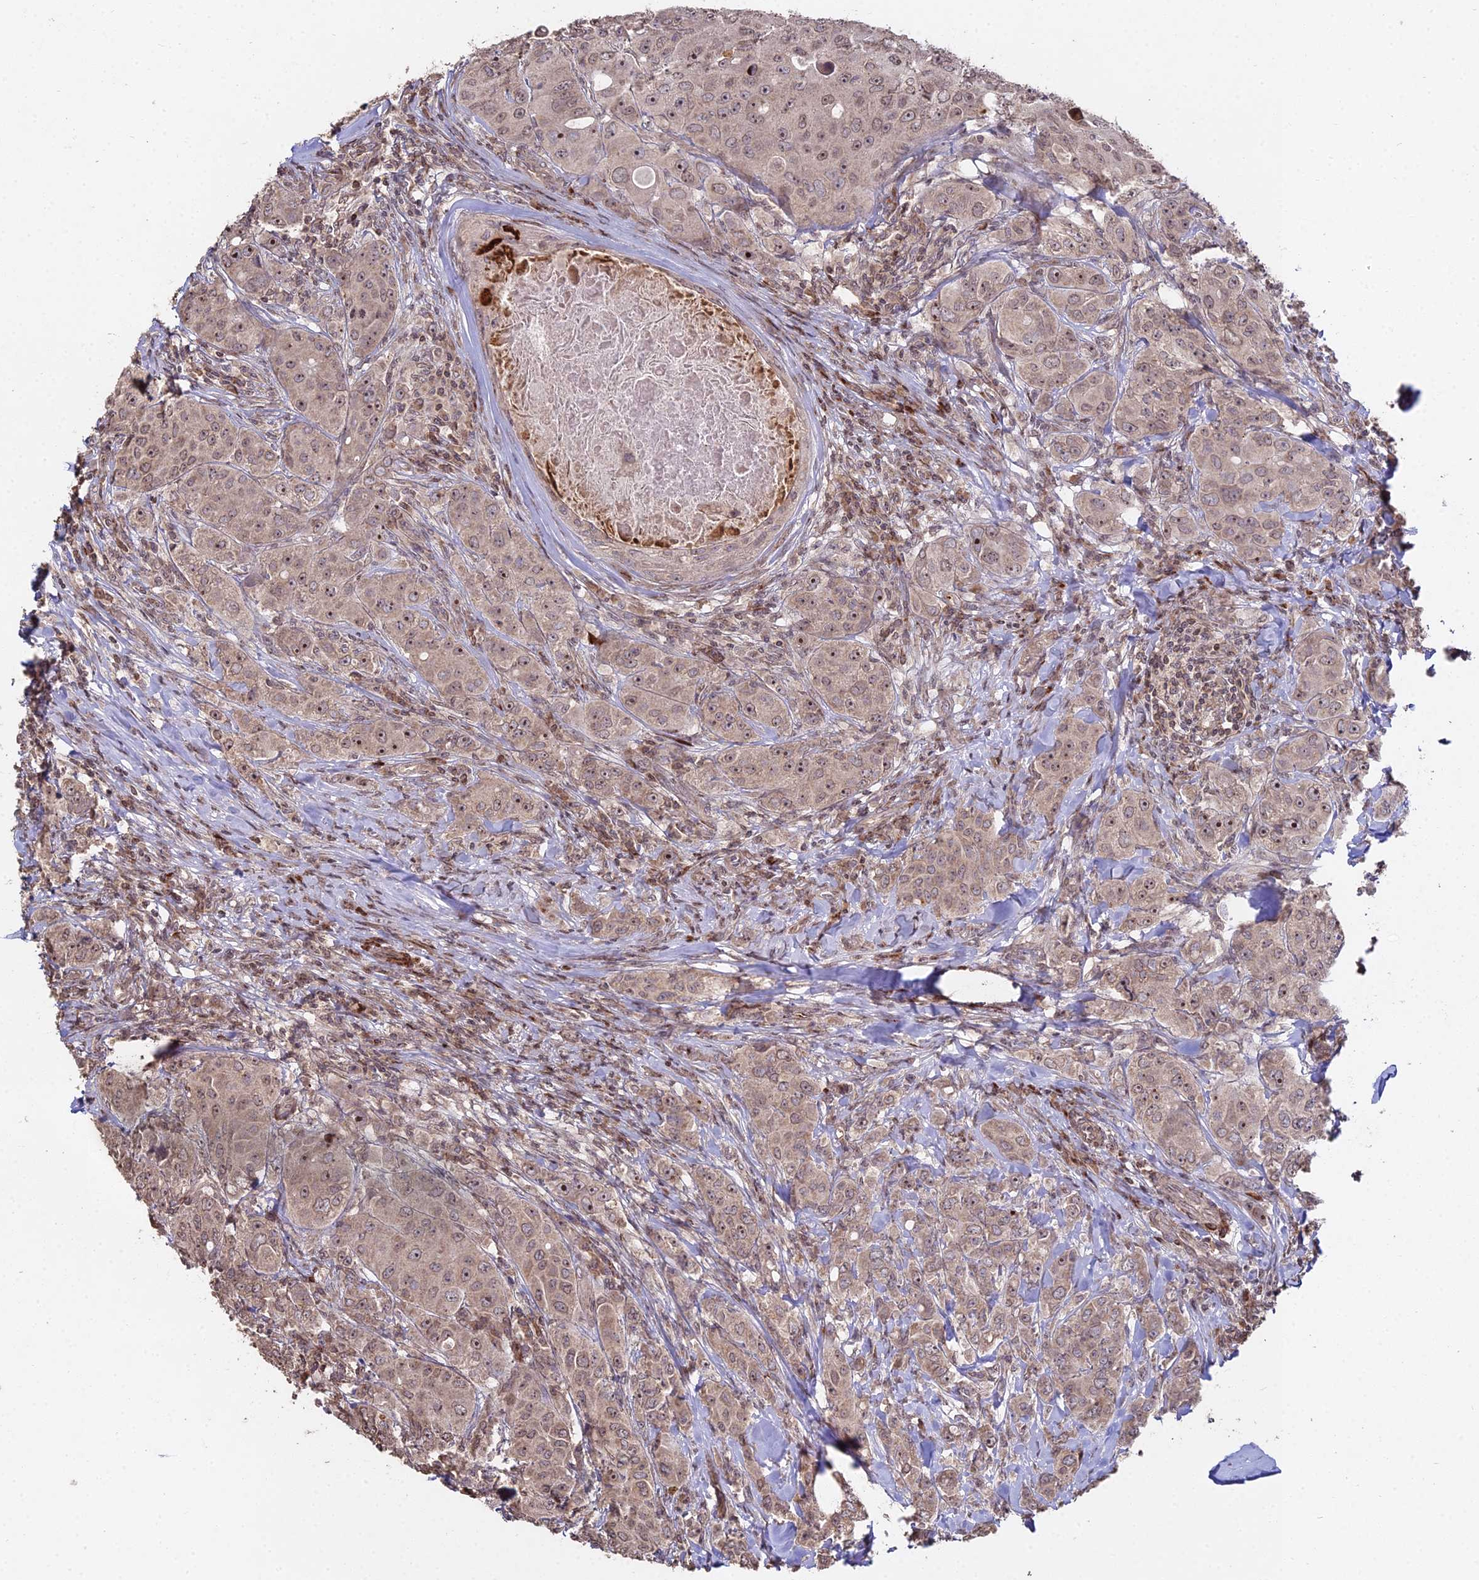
{"staining": {"intensity": "moderate", "quantity": ">75%", "location": "cytoplasmic/membranous,nuclear"}, "tissue": "breast cancer", "cell_type": "Tumor cells", "image_type": "cancer", "snomed": [{"axis": "morphology", "description": "Duct carcinoma"}, {"axis": "topography", "description": "Breast"}], "caption": "Brown immunohistochemical staining in breast cancer displays moderate cytoplasmic/membranous and nuclear staining in about >75% of tumor cells. Nuclei are stained in blue.", "gene": "RBMS2", "patient": {"sex": "female", "age": 43}}